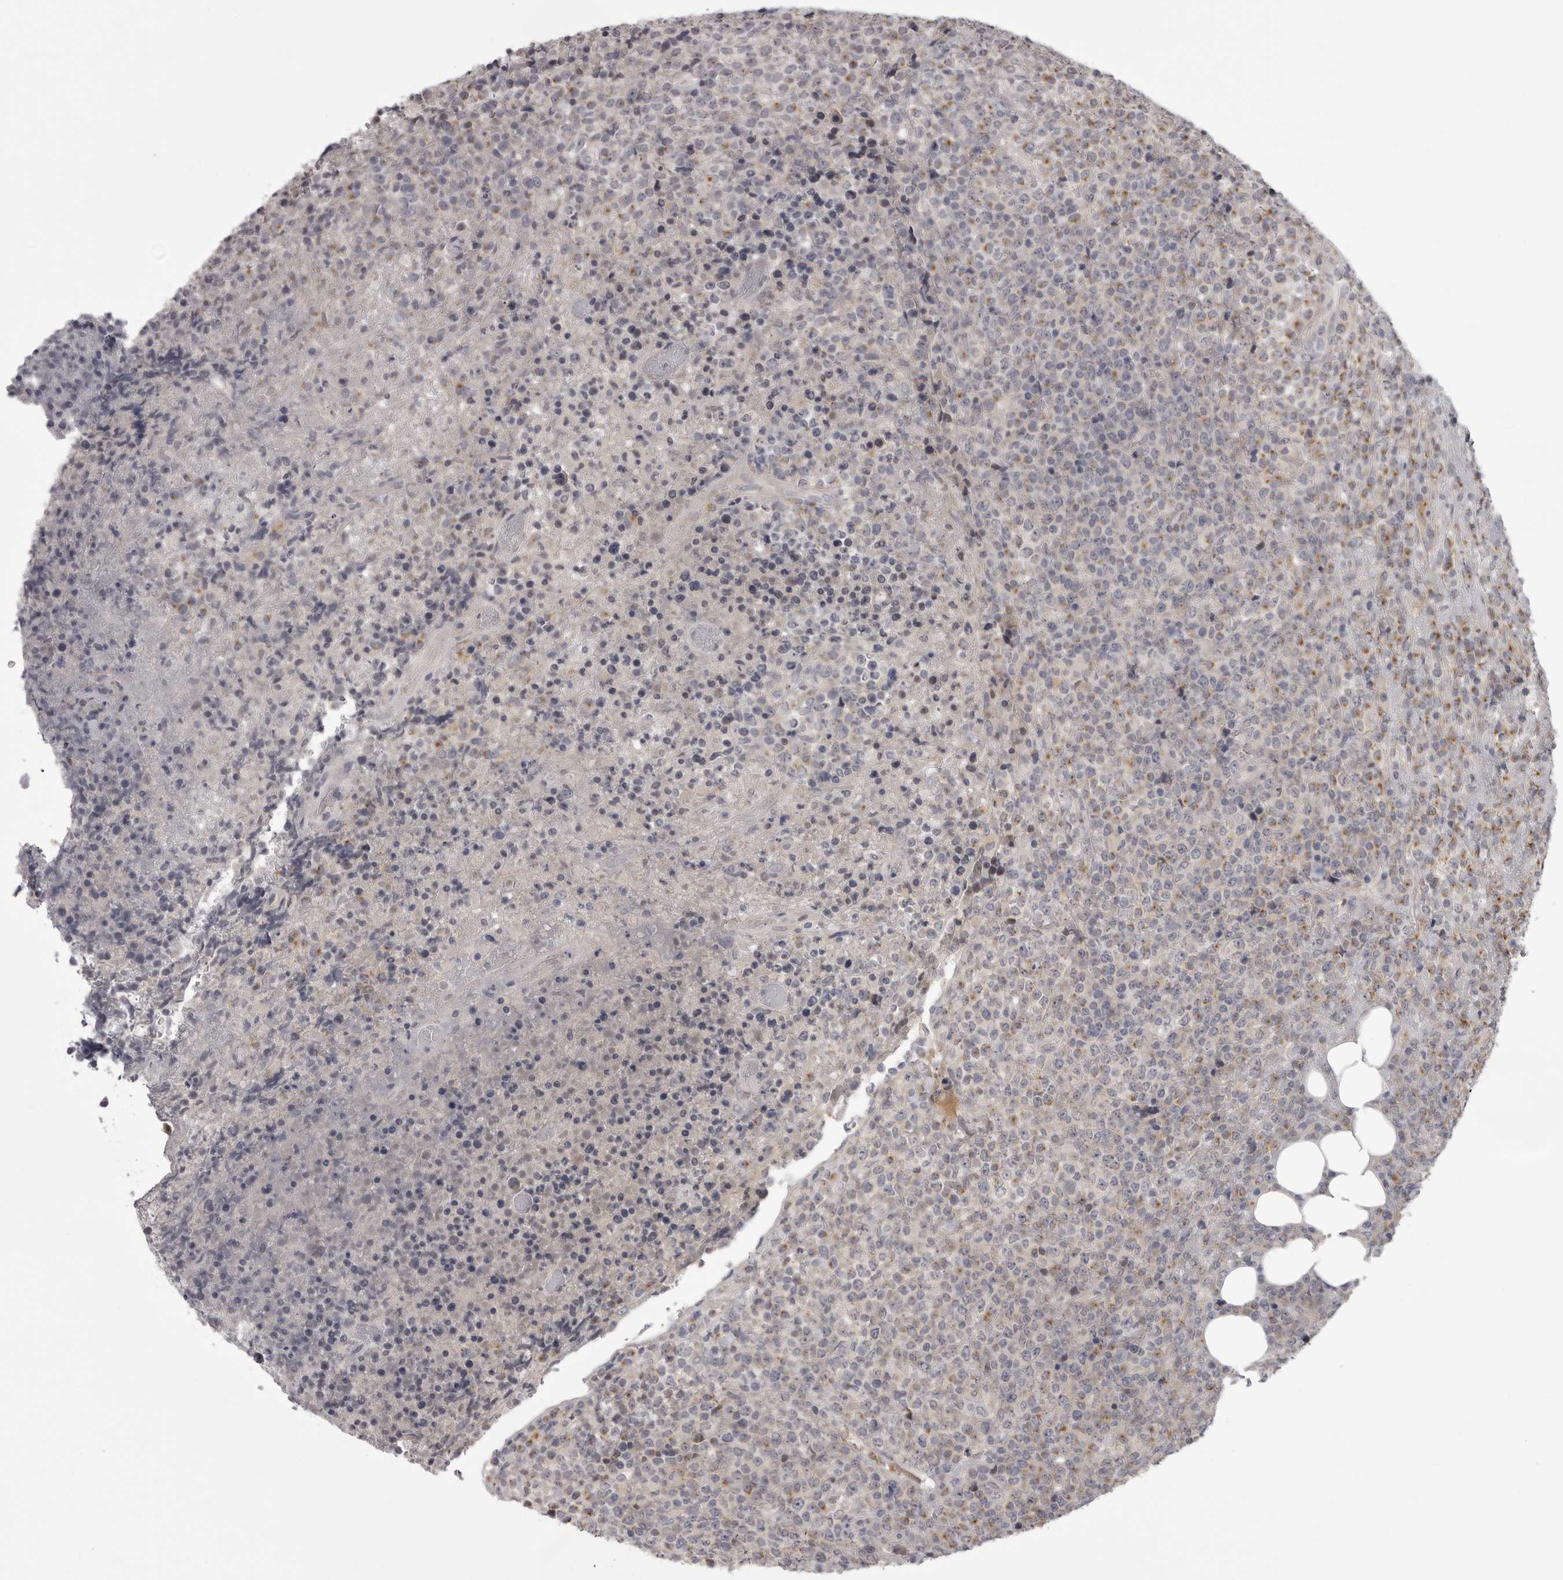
{"staining": {"intensity": "moderate", "quantity": "25%-75%", "location": "cytoplasmic/membranous"}, "tissue": "lymphoma", "cell_type": "Tumor cells", "image_type": "cancer", "snomed": [{"axis": "morphology", "description": "Malignant lymphoma, non-Hodgkin's type, High grade"}, {"axis": "topography", "description": "Lymph node"}], "caption": "Human malignant lymphoma, non-Hodgkin's type (high-grade) stained with a protein marker demonstrates moderate staining in tumor cells.", "gene": "EPHA10", "patient": {"sex": "male", "age": 13}}